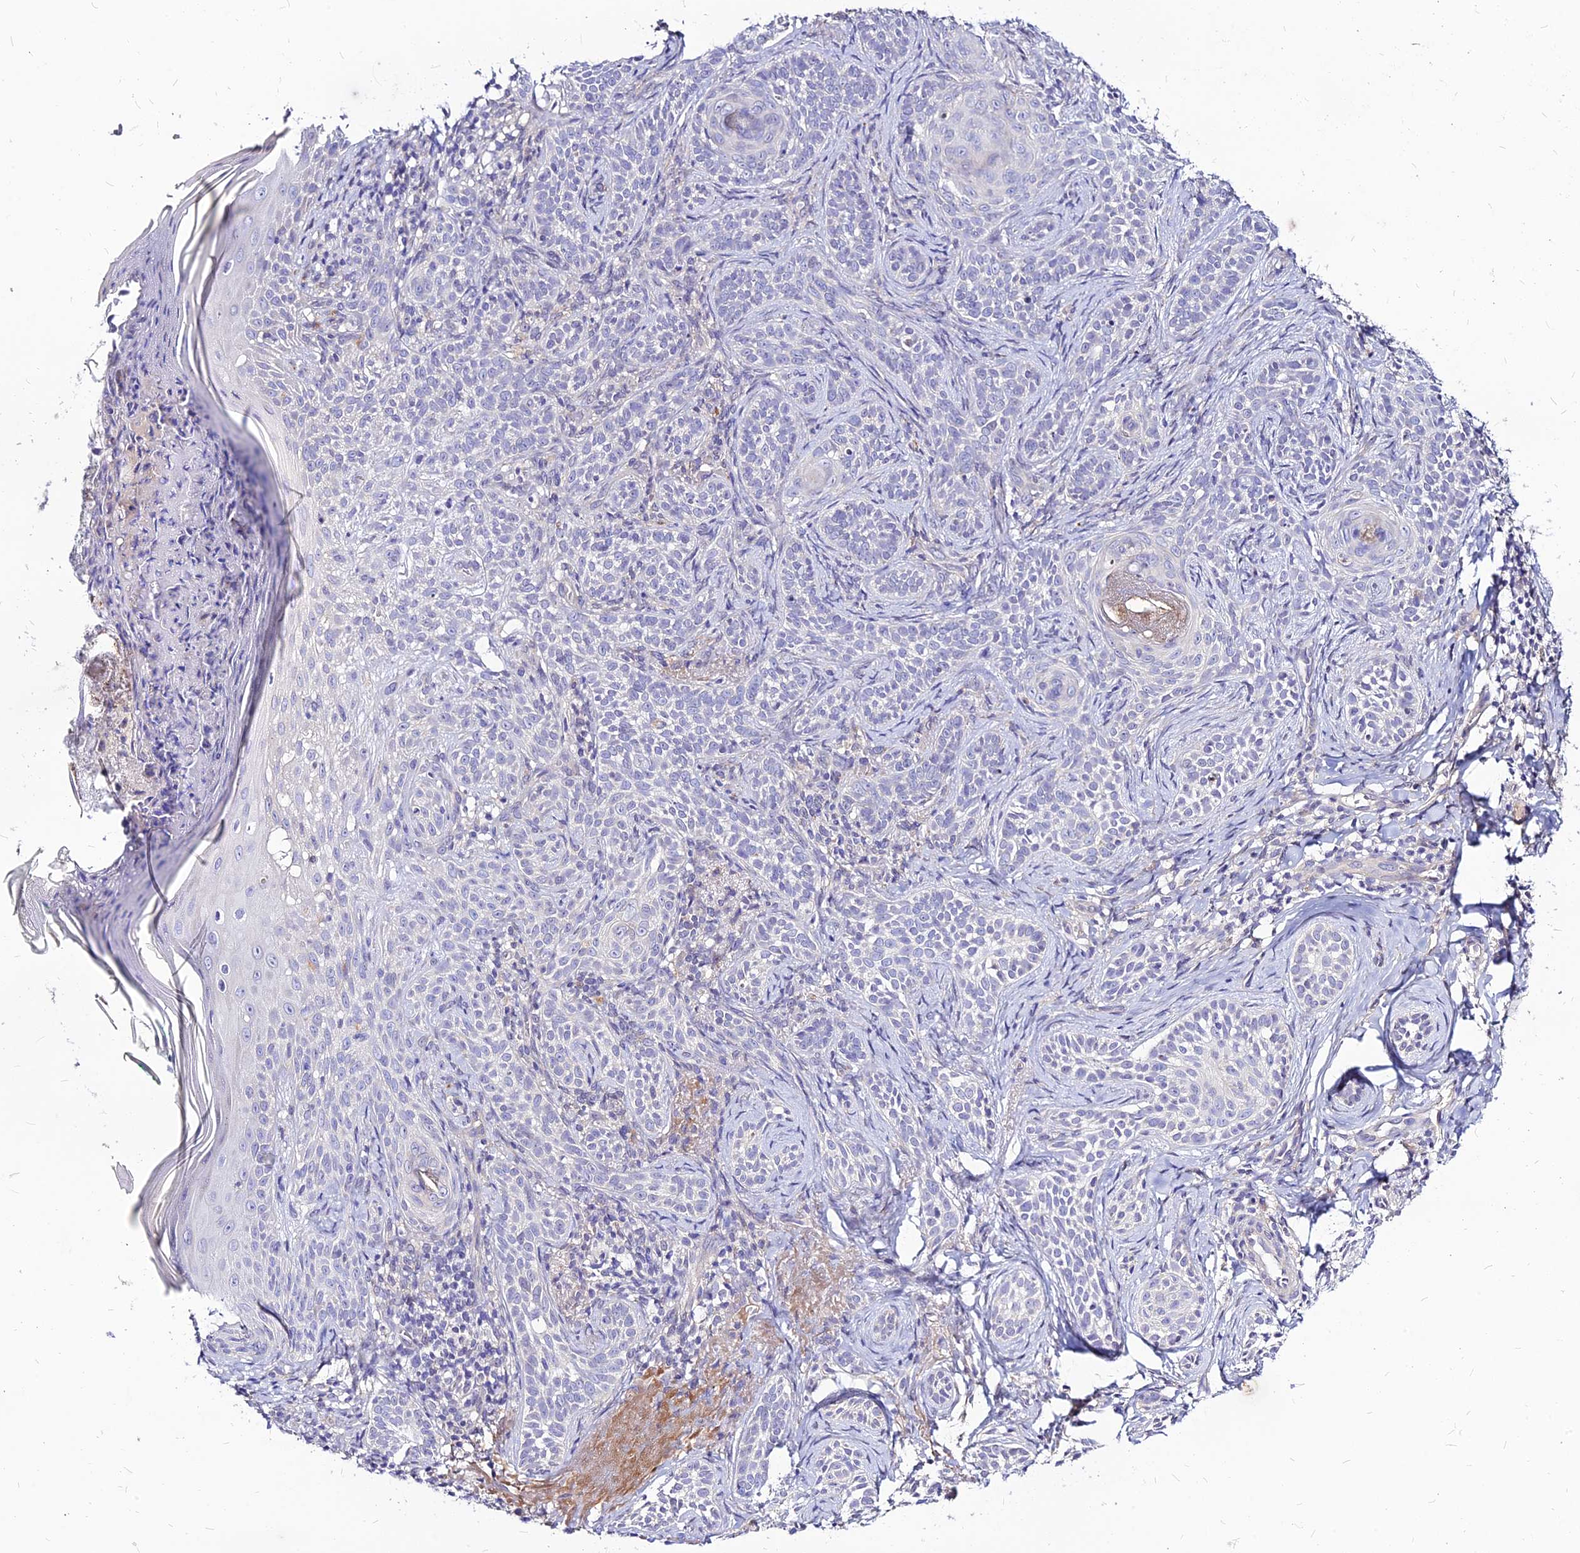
{"staining": {"intensity": "negative", "quantity": "none", "location": "none"}, "tissue": "skin cancer", "cell_type": "Tumor cells", "image_type": "cancer", "snomed": [{"axis": "morphology", "description": "Basal cell carcinoma"}, {"axis": "topography", "description": "Skin"}], "caption": "Immunohistochemical staining of skin basal cell carcinoma displays no significant expression in tumor cells.", "gene": "CZIB", "patient": {"sex": "male", "age": 71}}